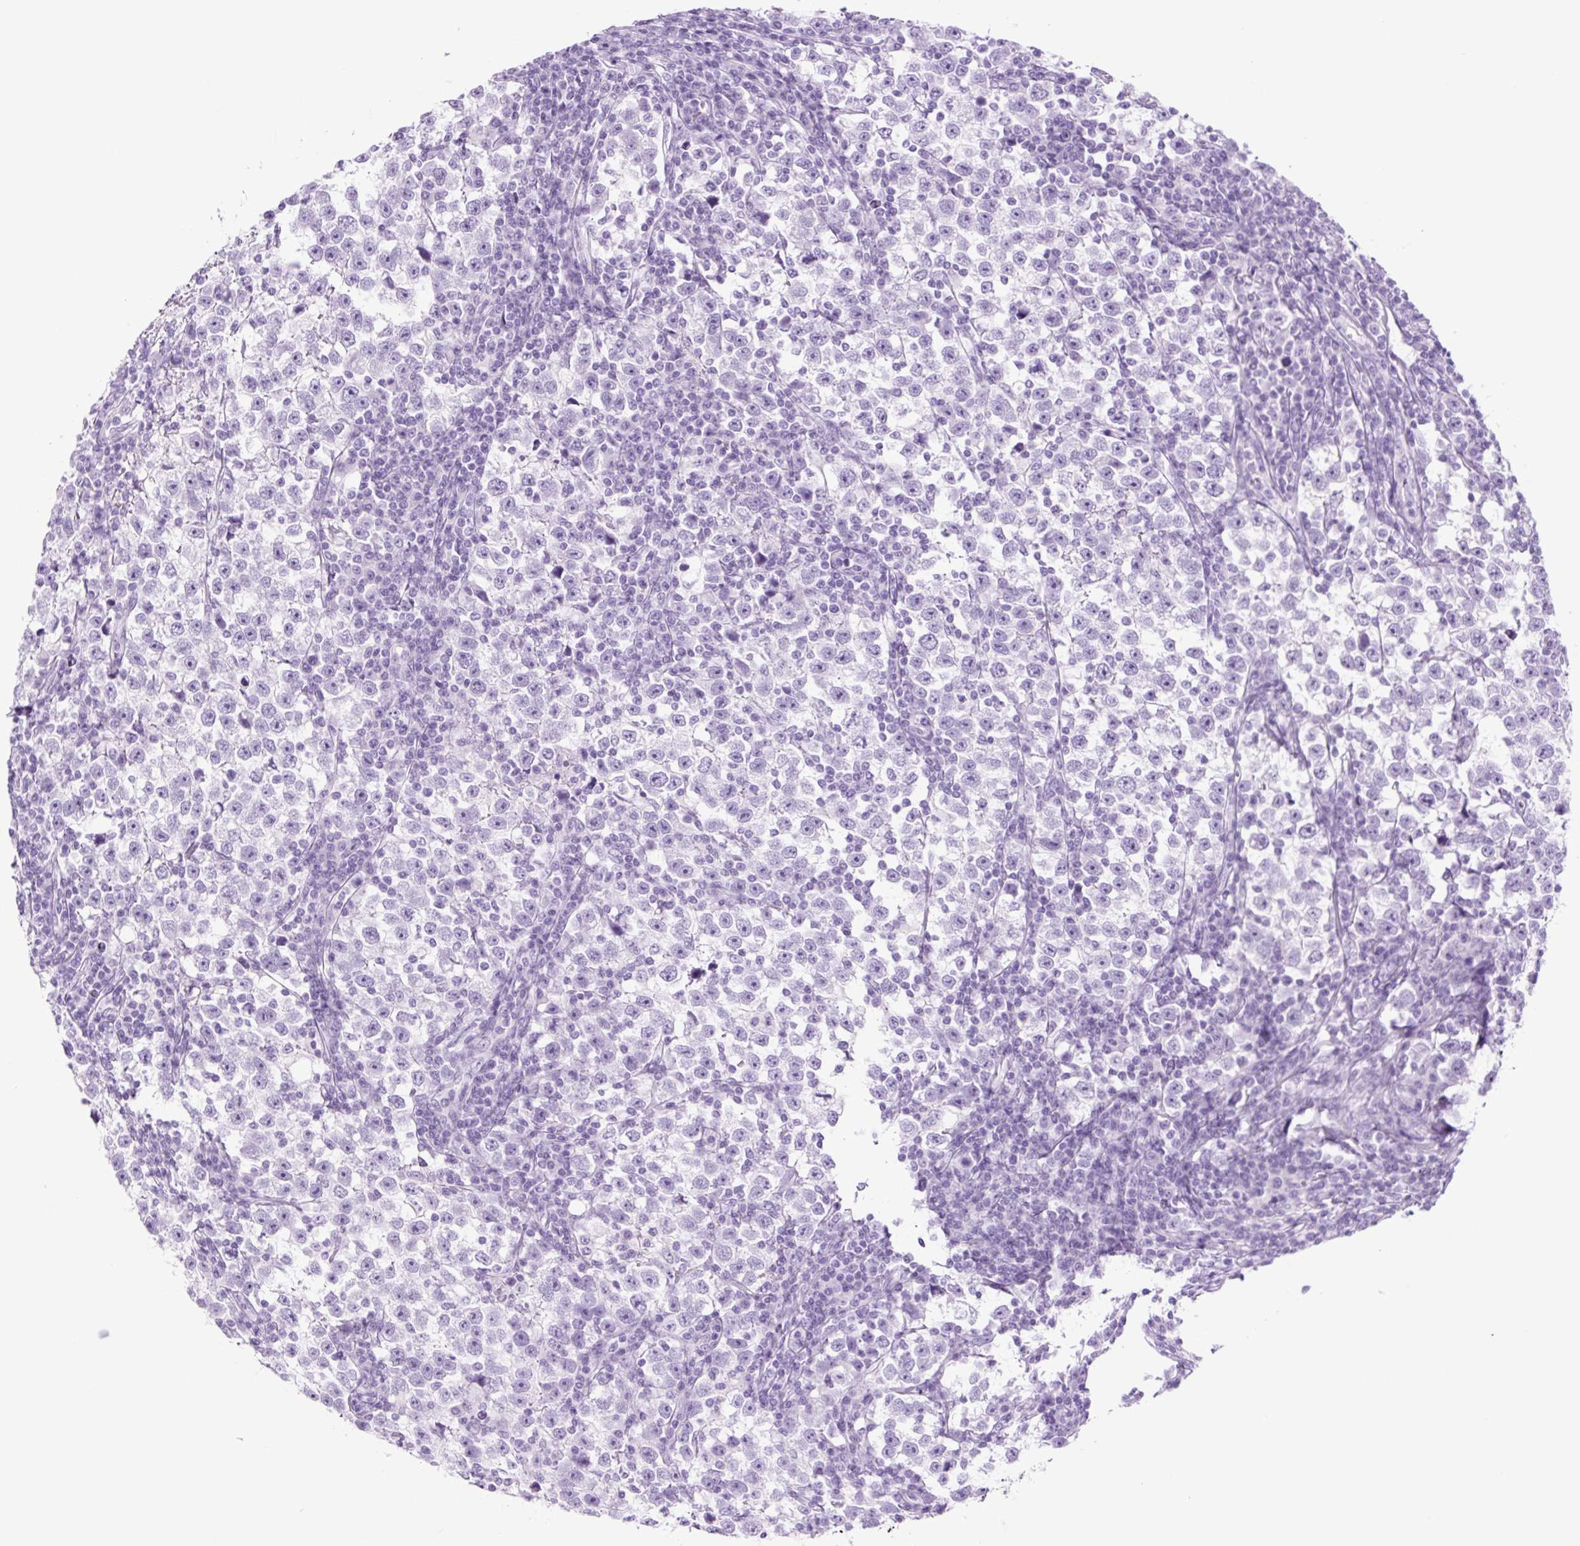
{"staining": {"intensity": "negative", "quantity": "none", "location": "none"}, "tissue": "testis cancer", "cell_type": "Tumor cells", "image_type": "cancer", "snomed": [{"axis": "morphology", "description": "Normal tissue, NOS"}, {"axis": "morphology", "description": "Seminoma, NOS"}, {"axis": "topography", "description": "Testis"}], "caption": "IHC micrograph of neoplastic tissue: seminoma (testis) stained with DAB (3,3'-diaminobenzidine) shows no significant protein expression in tumor cells.", "gene": "TFF2", "patient": {"sex": "male", "age": 43}}